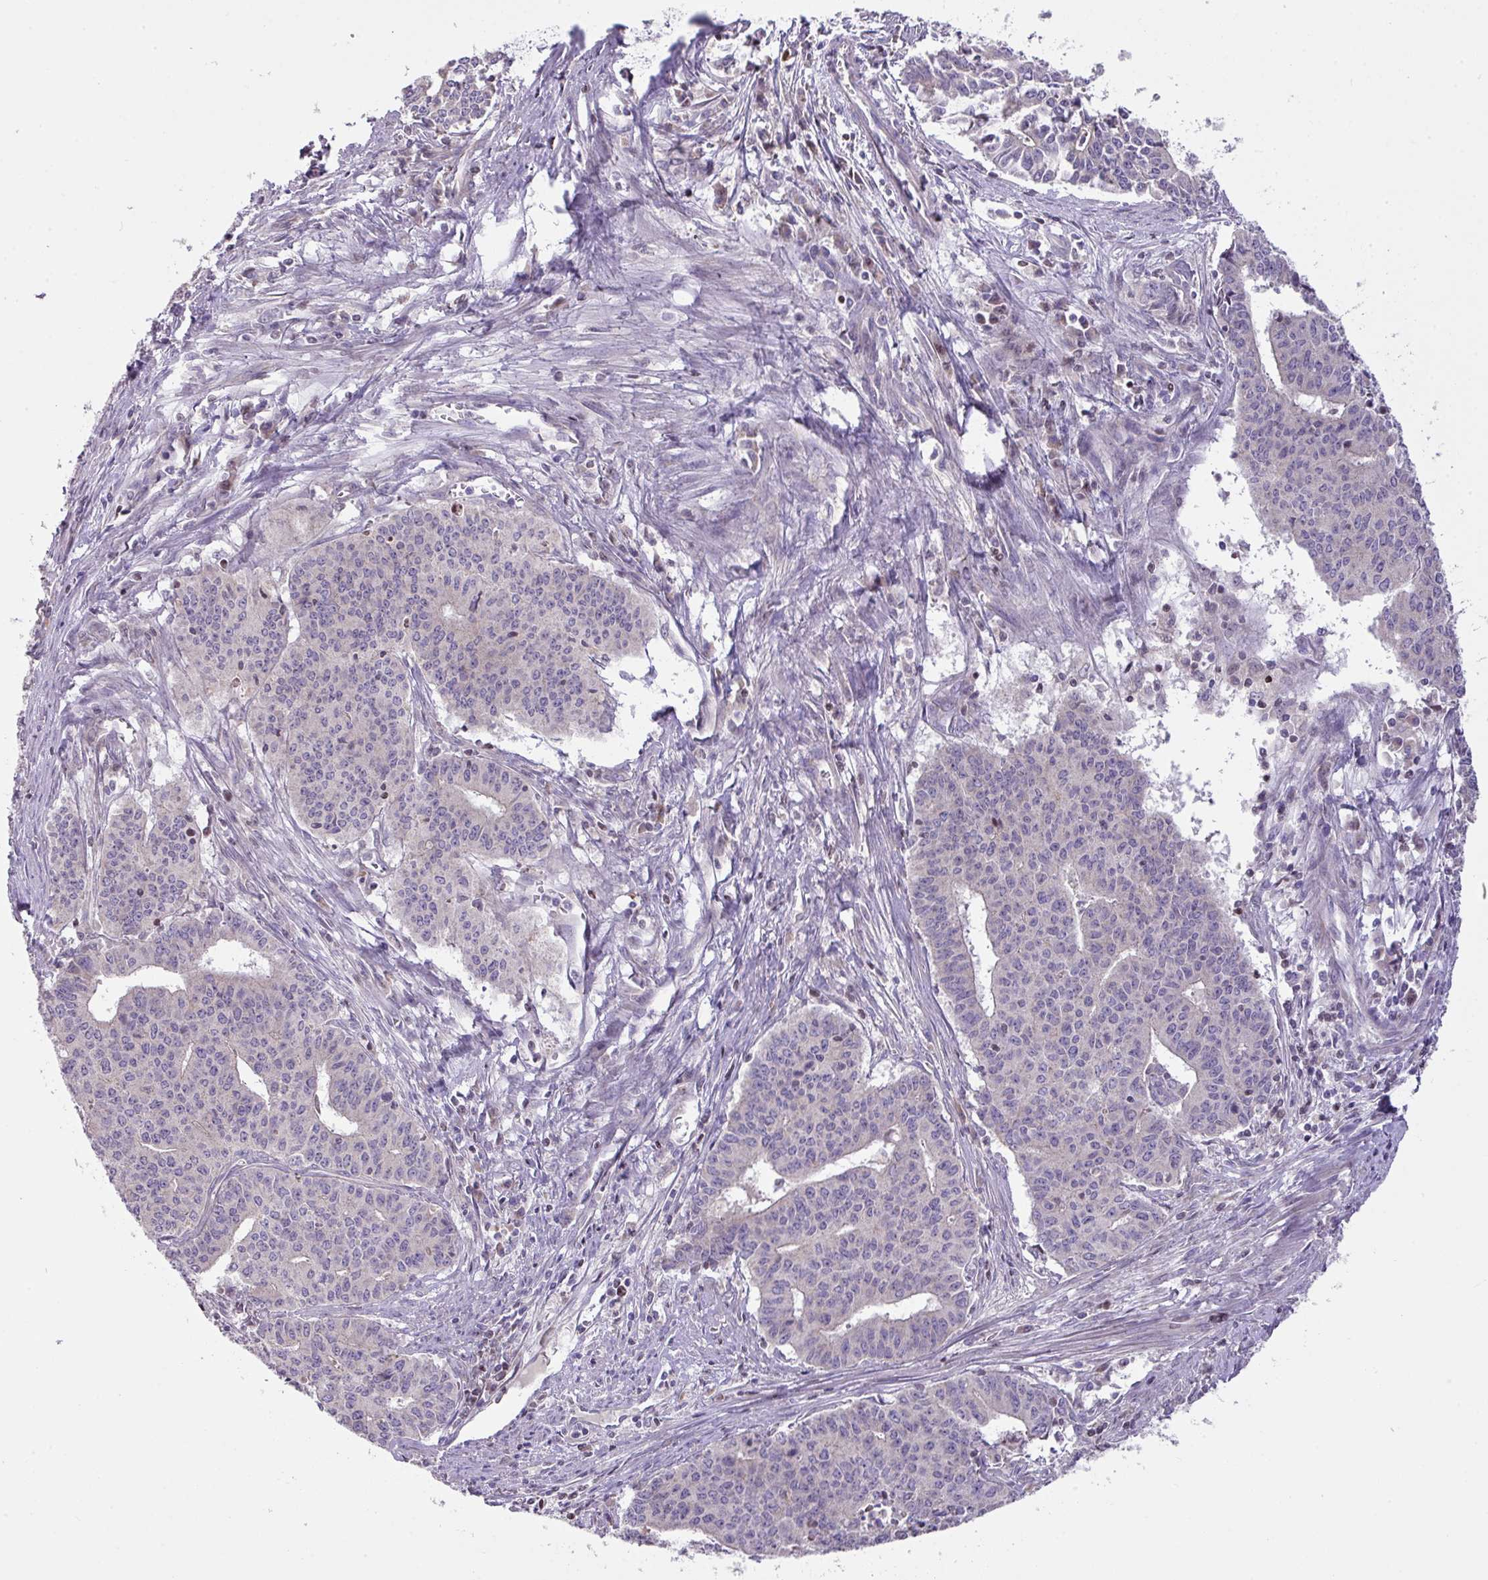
{"staining": {"intensity": "negative", "quantity": "none", "location": "none"}, "tissue": "endometrial cancer", "cell_type": "Tumor cells", "image_type": "cancer", "snomed": [{"axis": "morphology", "description": "Adenocarcinoma, NOS"}, {"axis": "topography", "description": "Endometrium"}], "caption": "Immunohistochemistry (IHC) photomicrograph of endometrial cancer (adenocarcinoma) stained for a protein (brown), which exhibits no expression in tumor cells.", "gene": "ZNF394", "patient": {"sex": "female", "age": 59}}